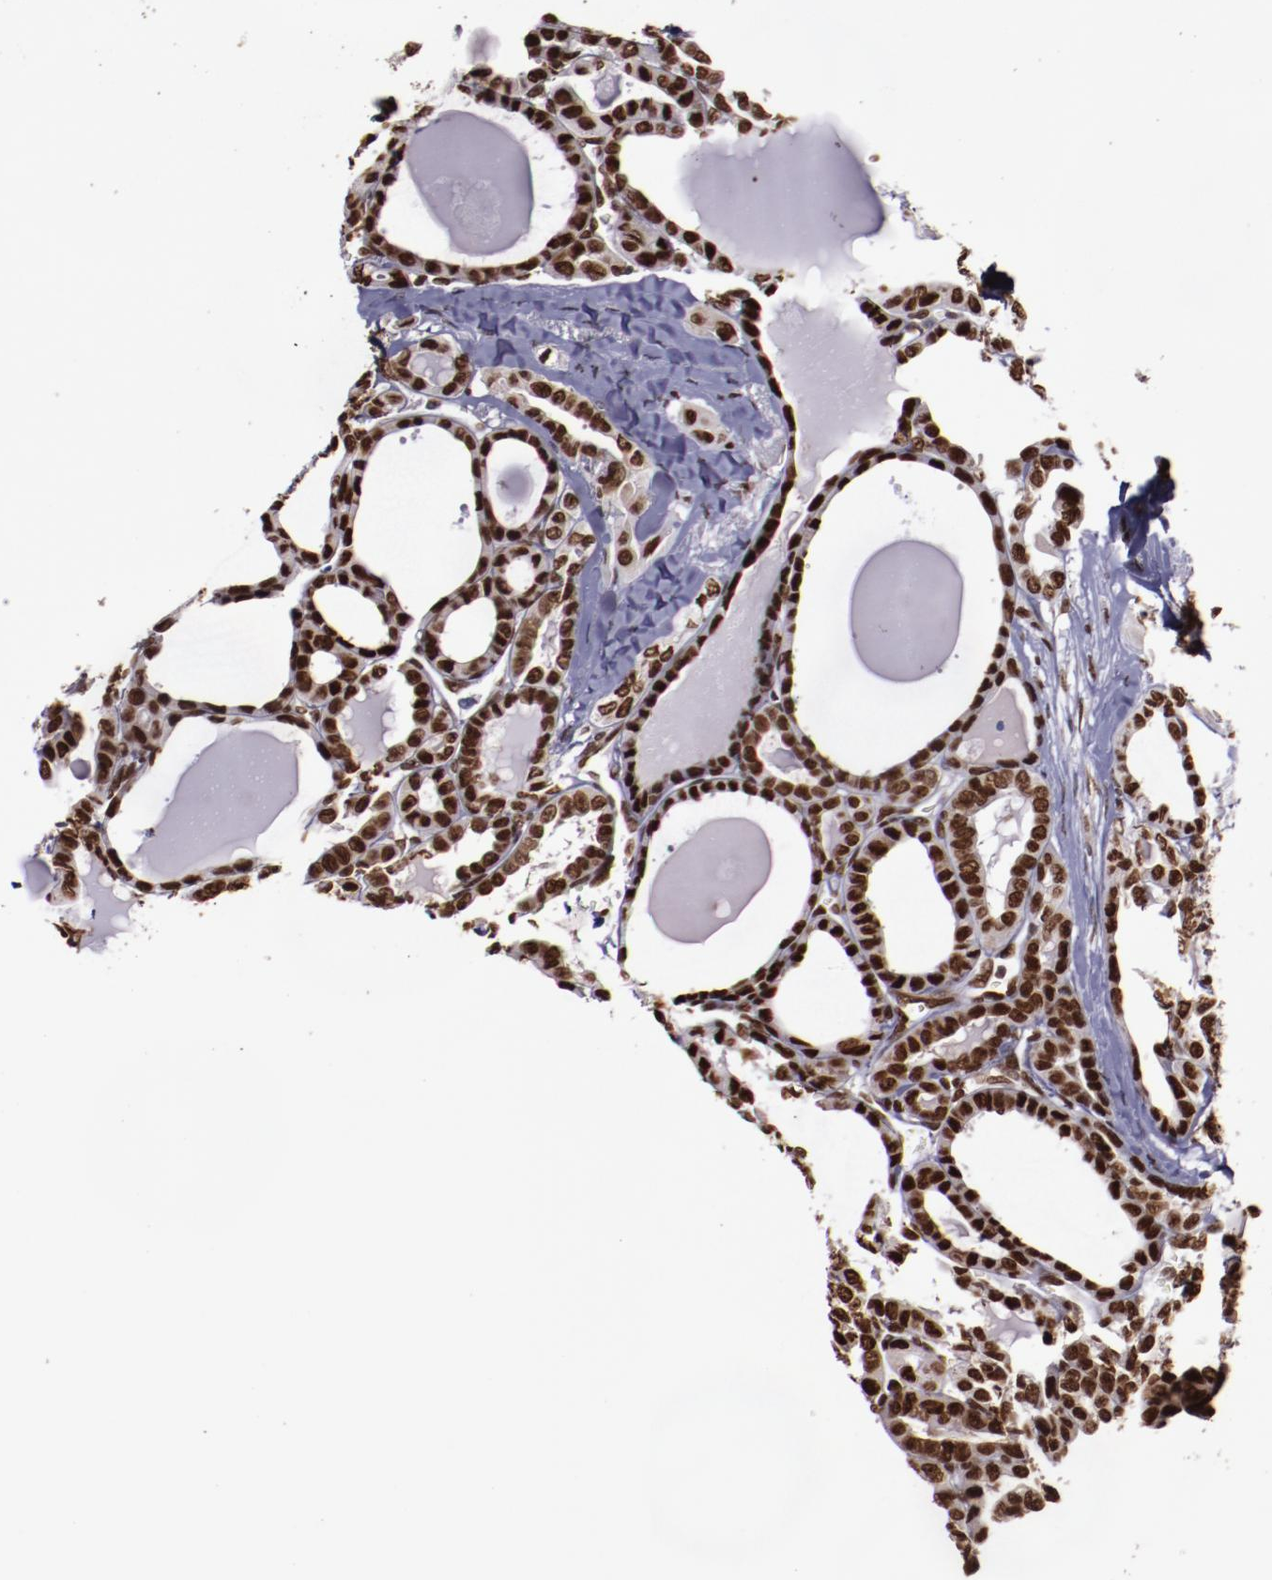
{"staining": {"intensity": "strong", "quantity": ">75%", "location": "nuclear"}, "tissue": "thyroid cancer", "cell_type": "Tumor cells", "image_type": "cancer", "snomed": [{"axis": "morphology", "description": "Carcinoma, NOS"}, {"axis": "topography", "description": "Thyroid gland"}], "caption": "This photomicrograph shows carcinoma (thyroid) stained with IHC to label a protein in brown. The nuclear of tumor cells show strong positivity for the protein. Nuclei are counter-stained blue.", "gene": "APEX1", "patient": {"sex": "female", "age": 91}}